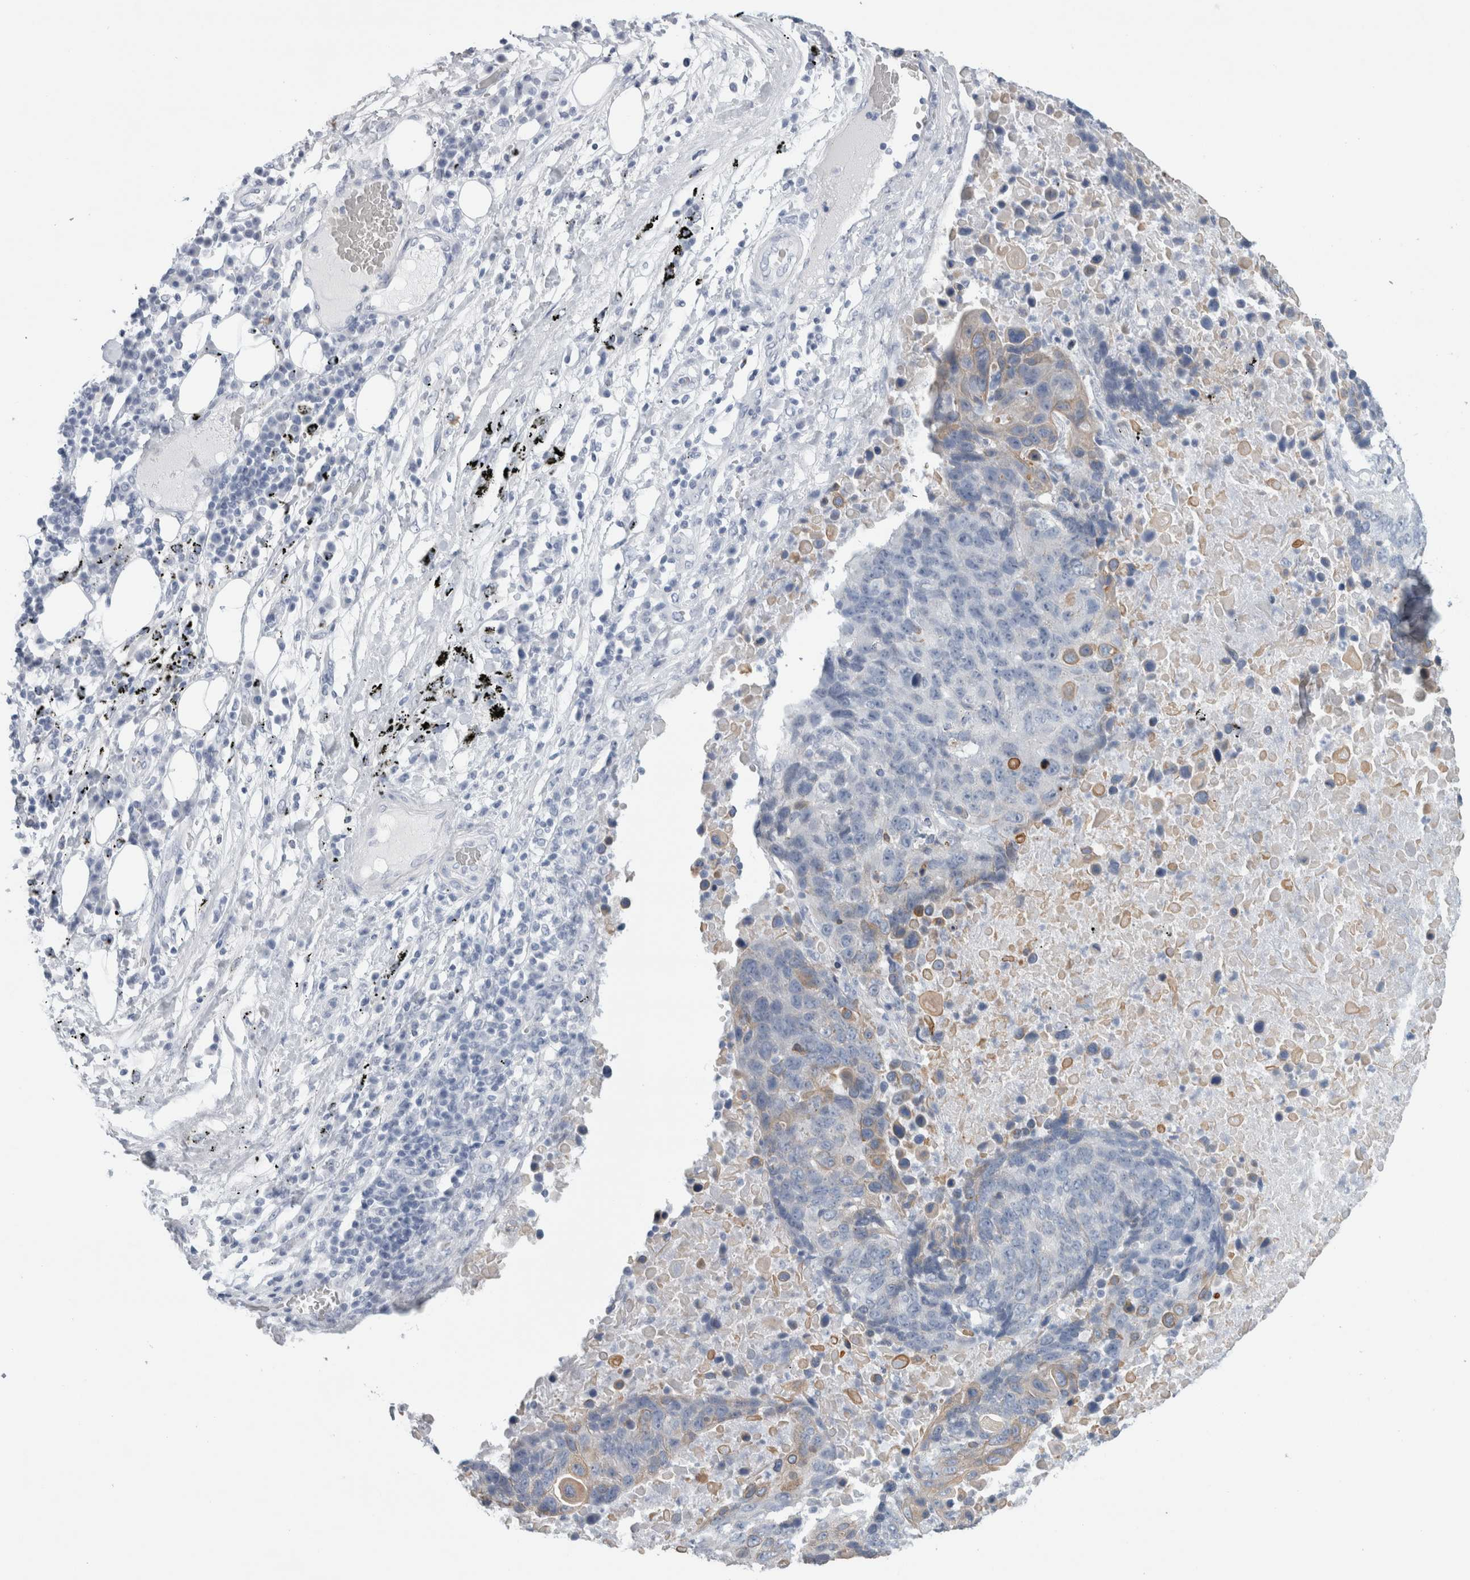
{"staining": {"intensity": "weak", "quantity": "<25%", "location": "cytoplasmic/membranous"}, "tissue": "lung cancer", "cell_type": "Tumor cells", "image_type": "cancer", "snomed": [{"axis": "morphology", "description": "Squamous cell carcinoma, NOS"}, {"axis": "topography", "description": "Lung"}], "caption": "An IHC histopathology image of lung cancer is shown. There is no staining in tumor cells of lung cancer.", "gene": "RPH3AL", "patient": {"sex": "male", "age": 66}}